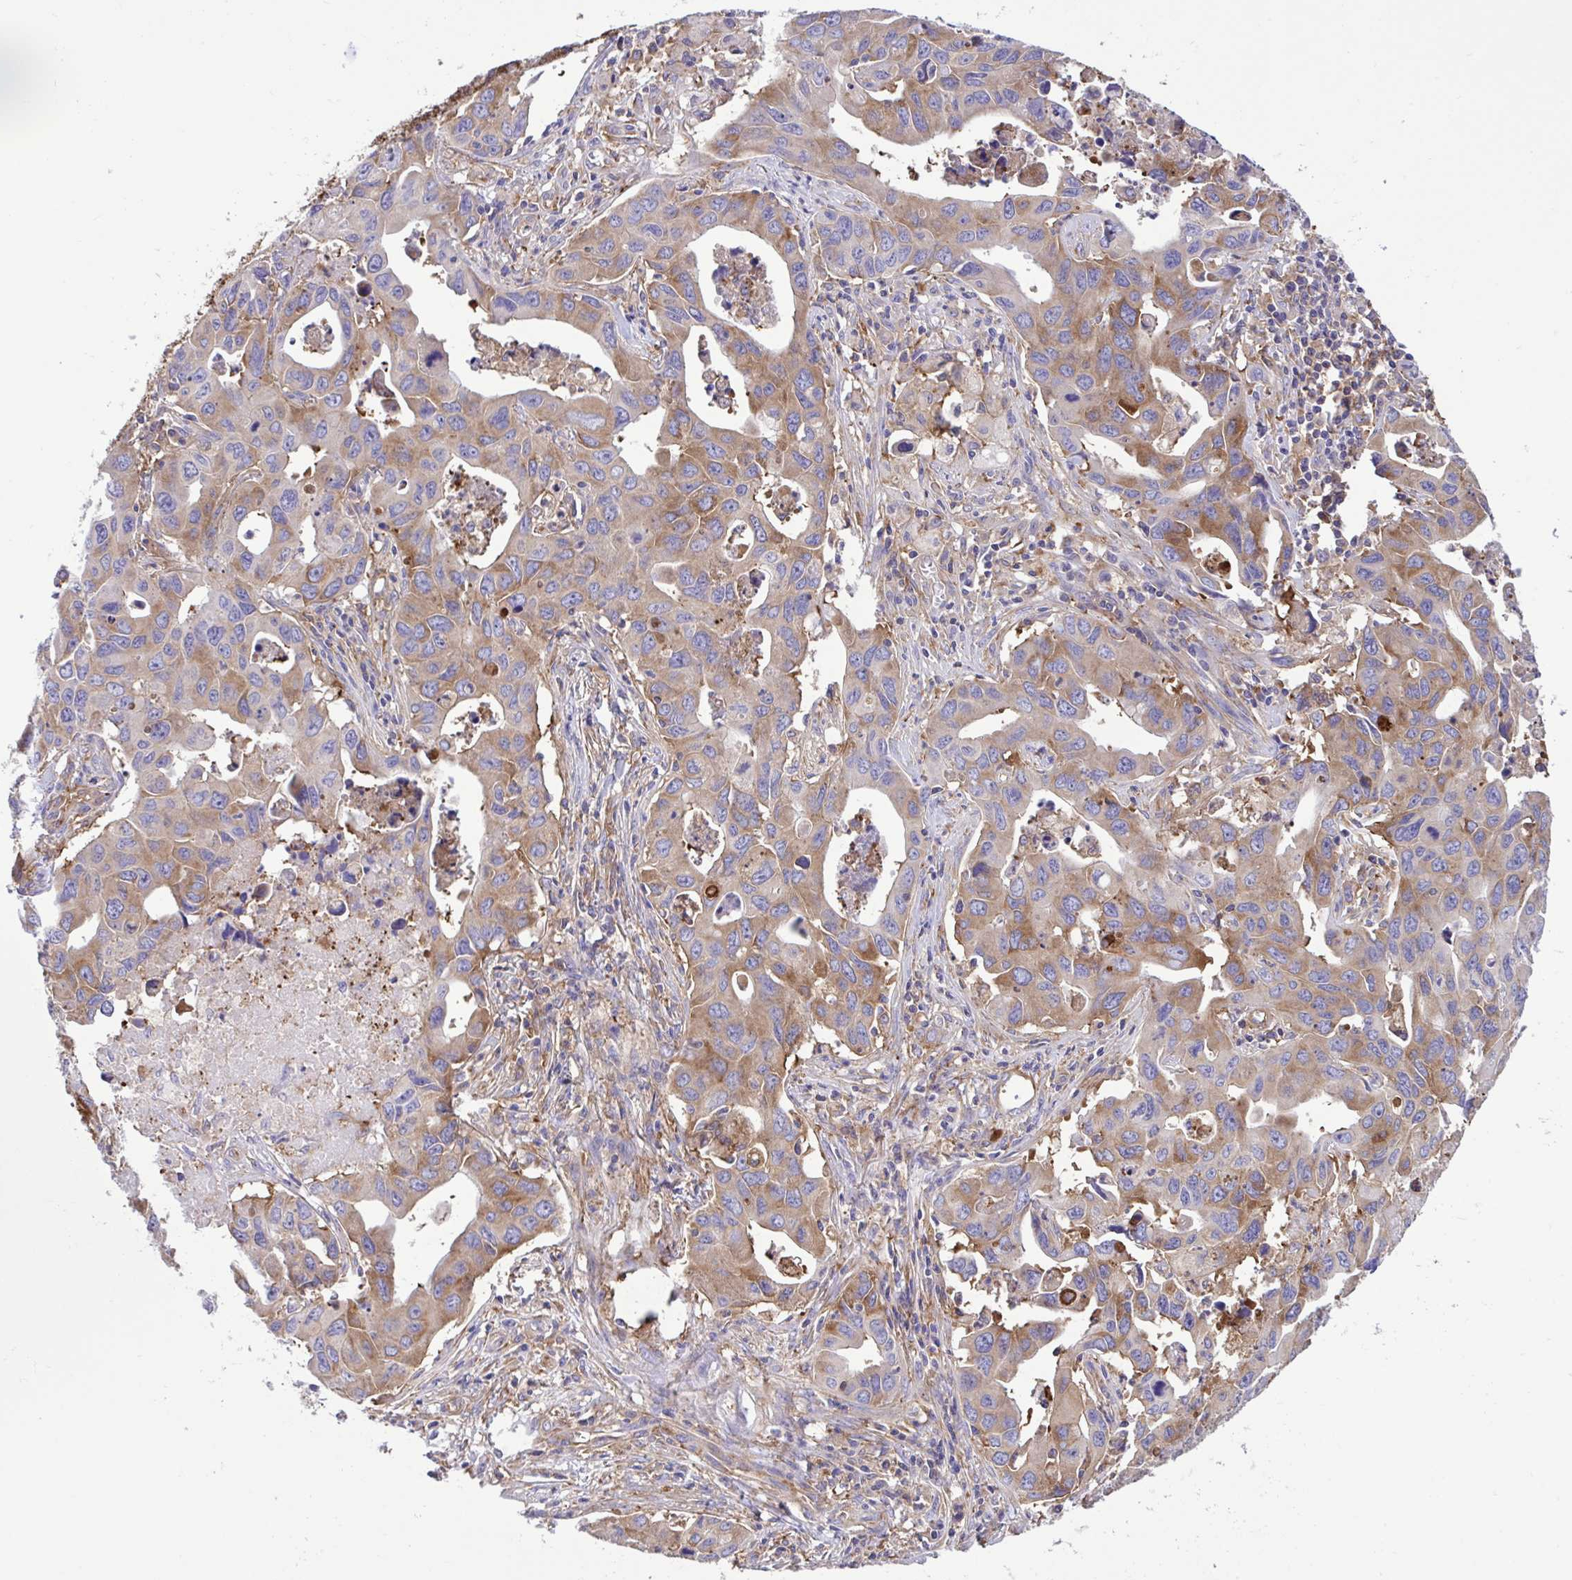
{"staining": {"intensity": "moderate", "quantity": ">75%", "location": "cytoplasmic/membranous"}, "tissue": "lung cancer", "cell_type": "Tumor cells", "image_type": "cancer", "snomed": [{"axis": "morphology", "description": "Adenocarcinoma, NOS"}, {"axis": "topography", "description": "Lung"}], "caption": "IHC of human adenocarcinoma (lung) demonstrates medium levels of moderate cytoplasmic/membranous expression in approximately >75% of tumor cells.", "gene": "OR51M1", "patient": {"sex": "male", "age": 64}}